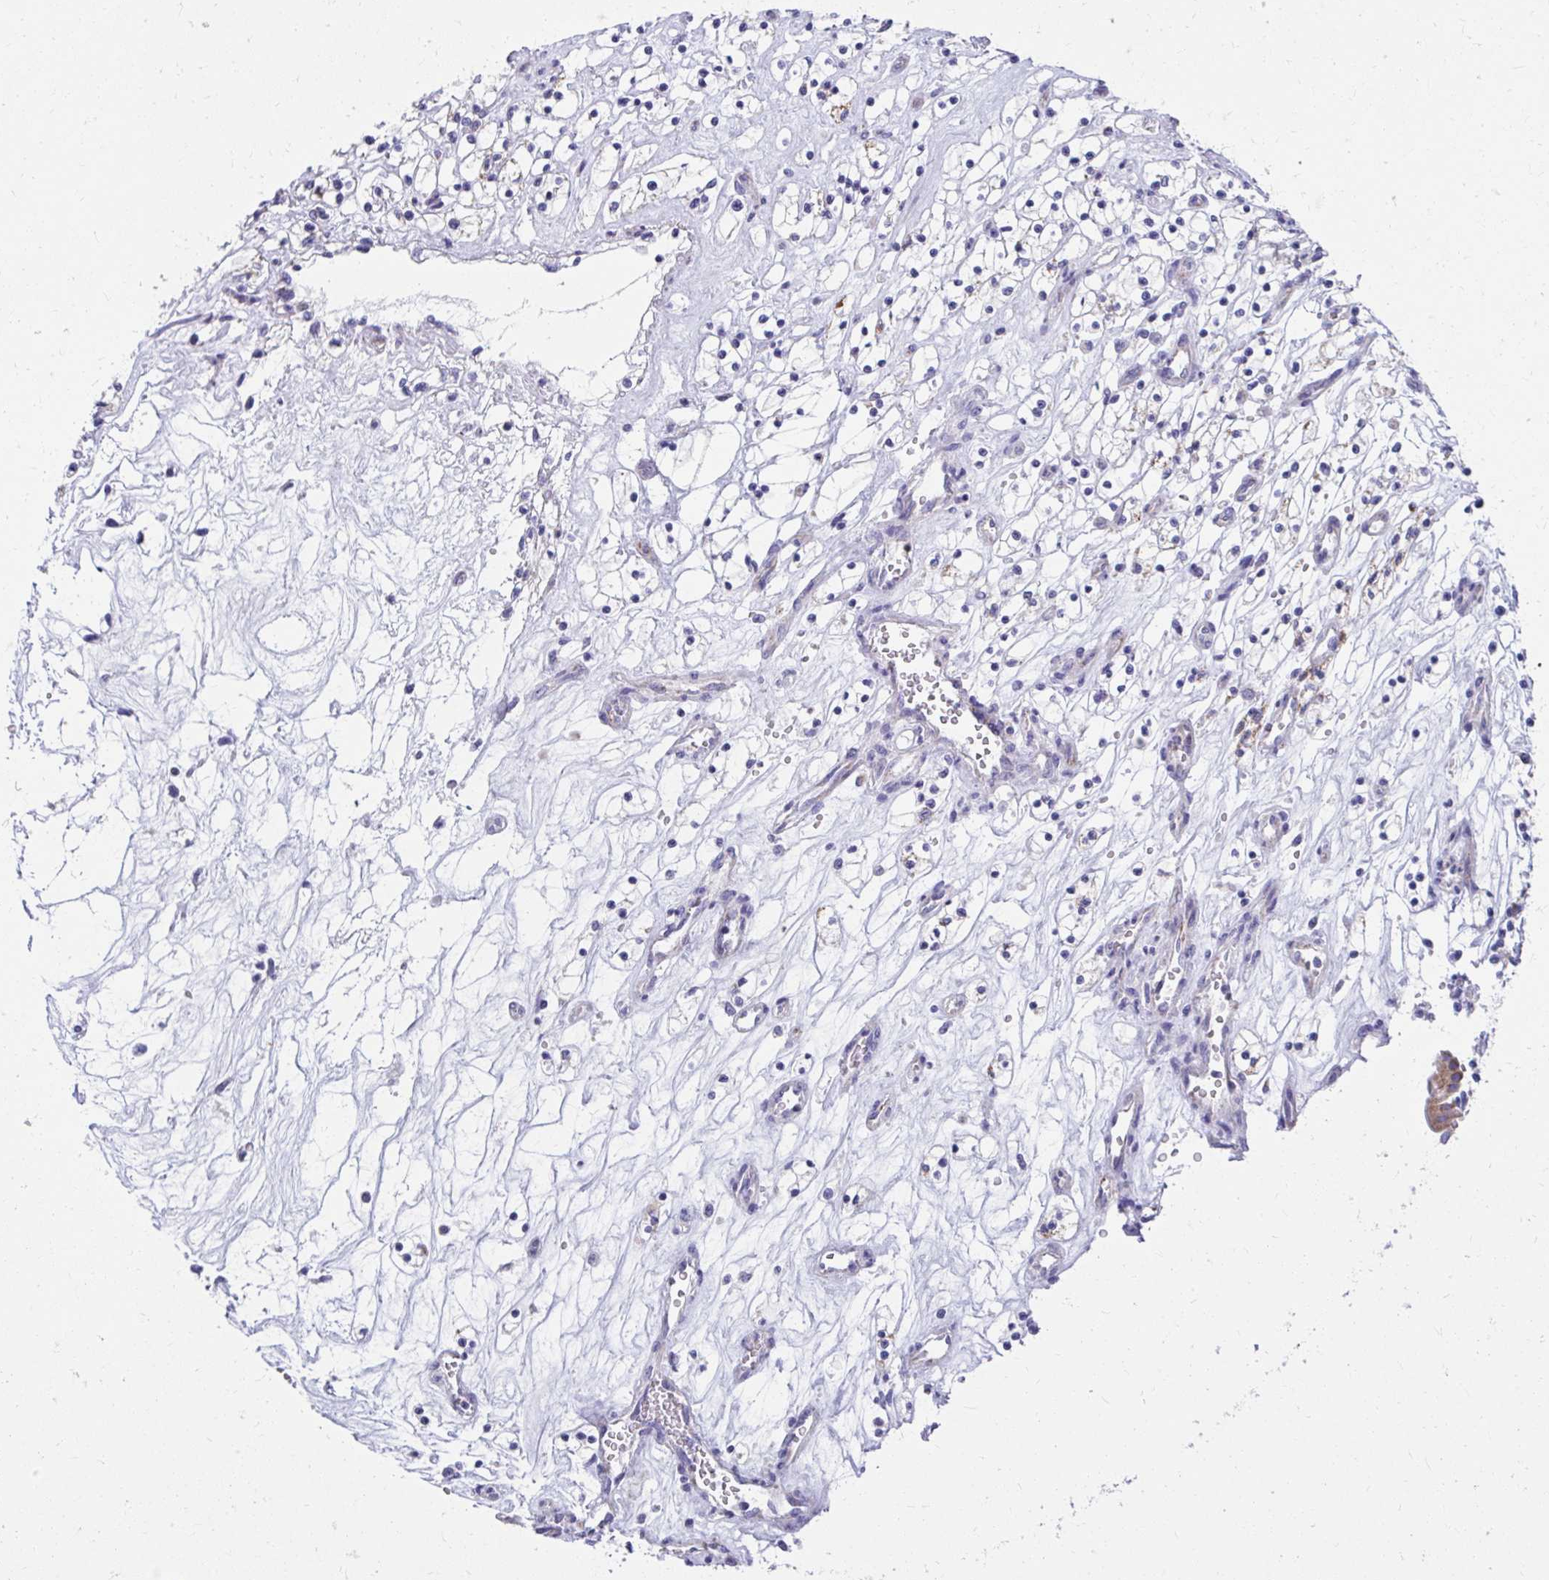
{"staining": {"intensity": "negative", "quantity": "none", "location": "none"}, "tissue": "renal cancer", "cell_type": "Tumor cells", "image_type": "cancer", "snomed": [{"axis": "morphology", "description": "Adenocarcinoma, NOS"}, {"axis": "topography", "description": "Kidney"}], "caption": "Immunohistochemistry histopathology image of neoplastic tissue: renal cancer stained with DAB (3,3'-diaminobenzidine) shows no significant protein expression in tumor cells.", "gene": "IL37", "patient": {"sex": "female", "age": 69}}